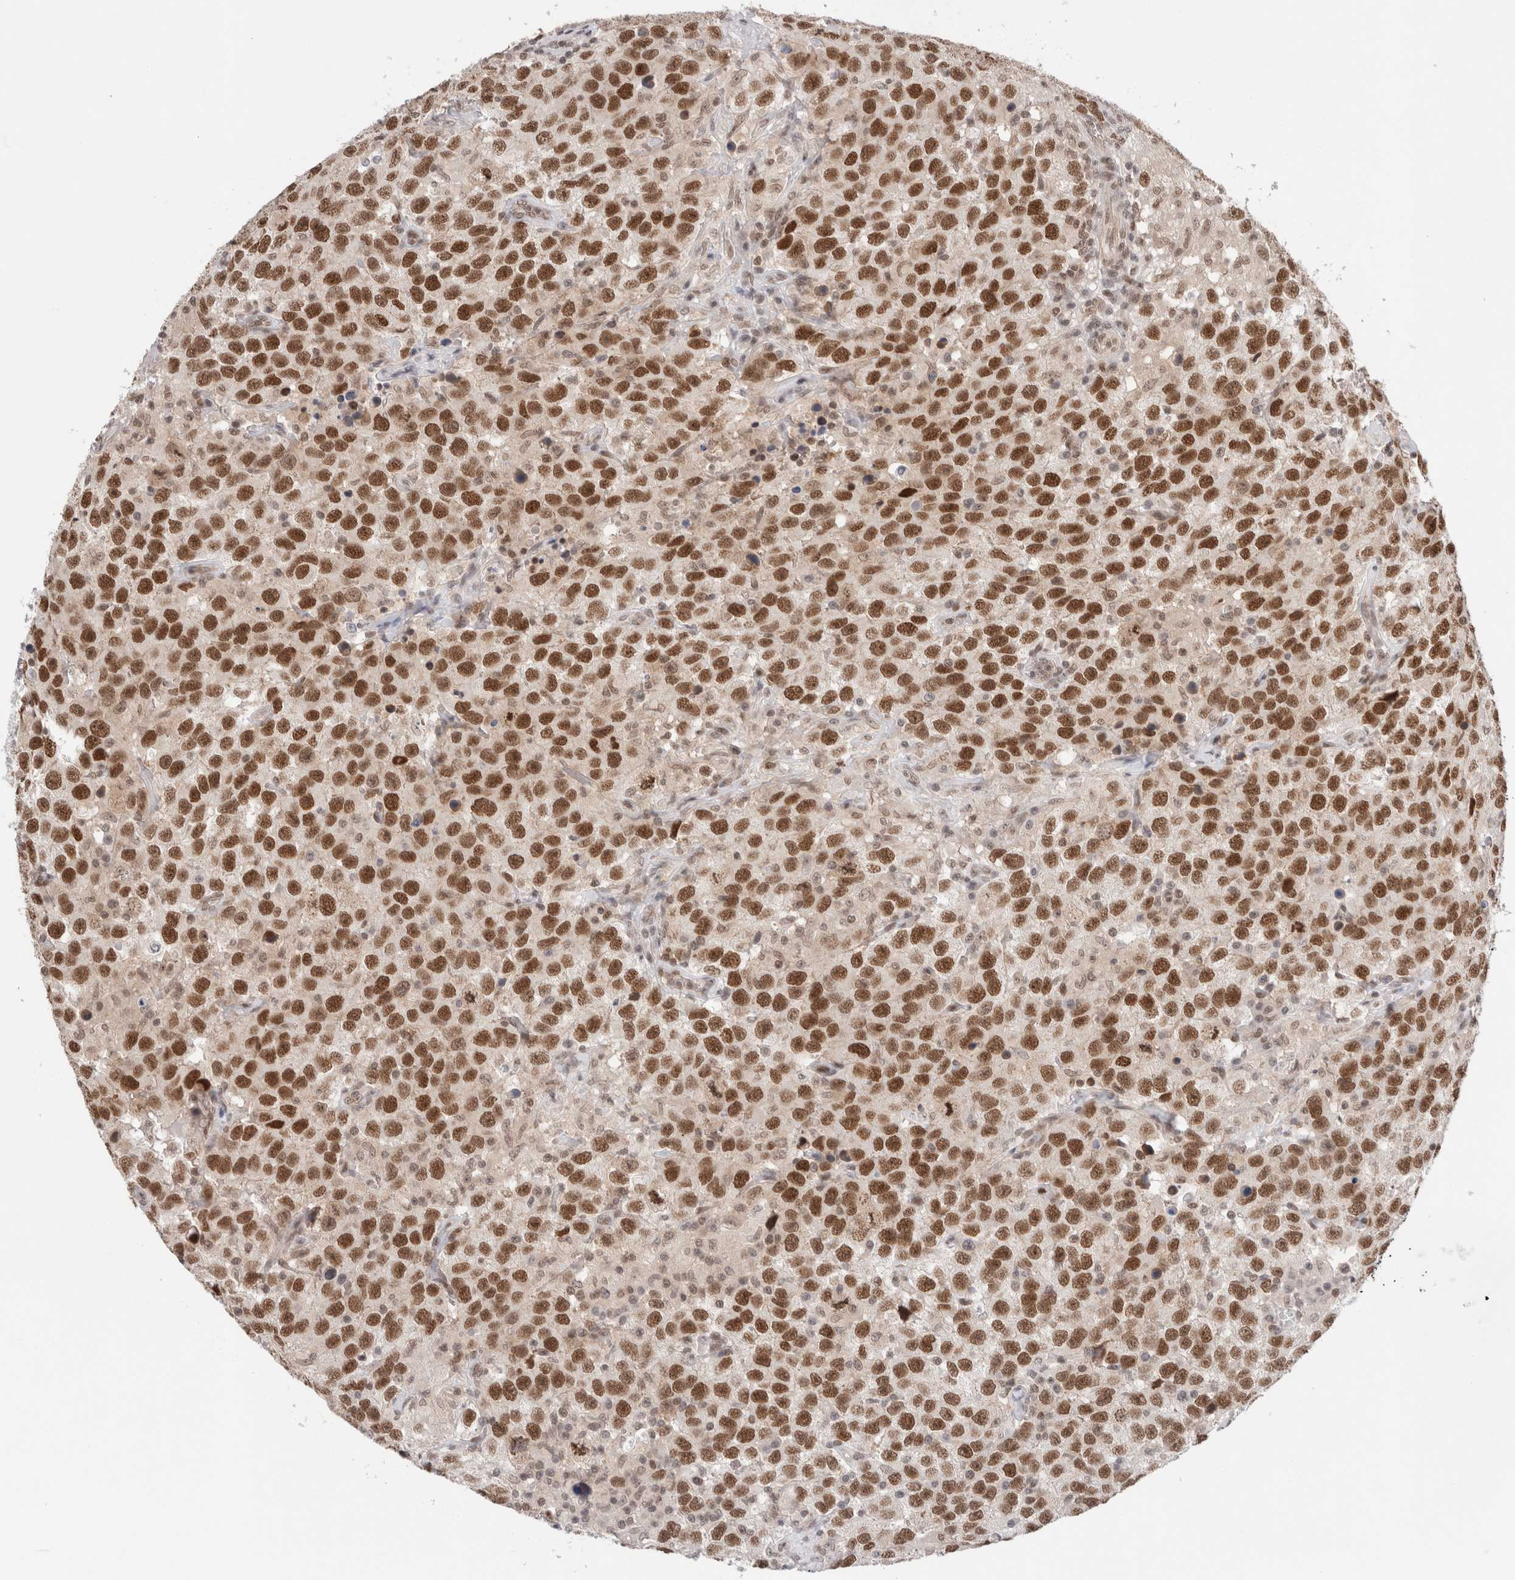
{"staining": {"intensity": "strong", "quantity": ">75%", "location": "nuclear"}, "tissue": "testis cancer", "cell_type": "Tumor cells", "image_type": "cancer", "snomed": [{"axis": "morphology", "description": "Seminoma, NOS"}, {"axis": "topography", "description": "Testis"}], "caption": "This micrograph demonstrates testis seminoma stained with IHC to label a protein in brown. The nuclear of tumor cells show strong positivity for the protein. Nuclei are counter-stained blue.", "gene": "GATAD2A", "patient": {"sex": "male", "age": 41}}